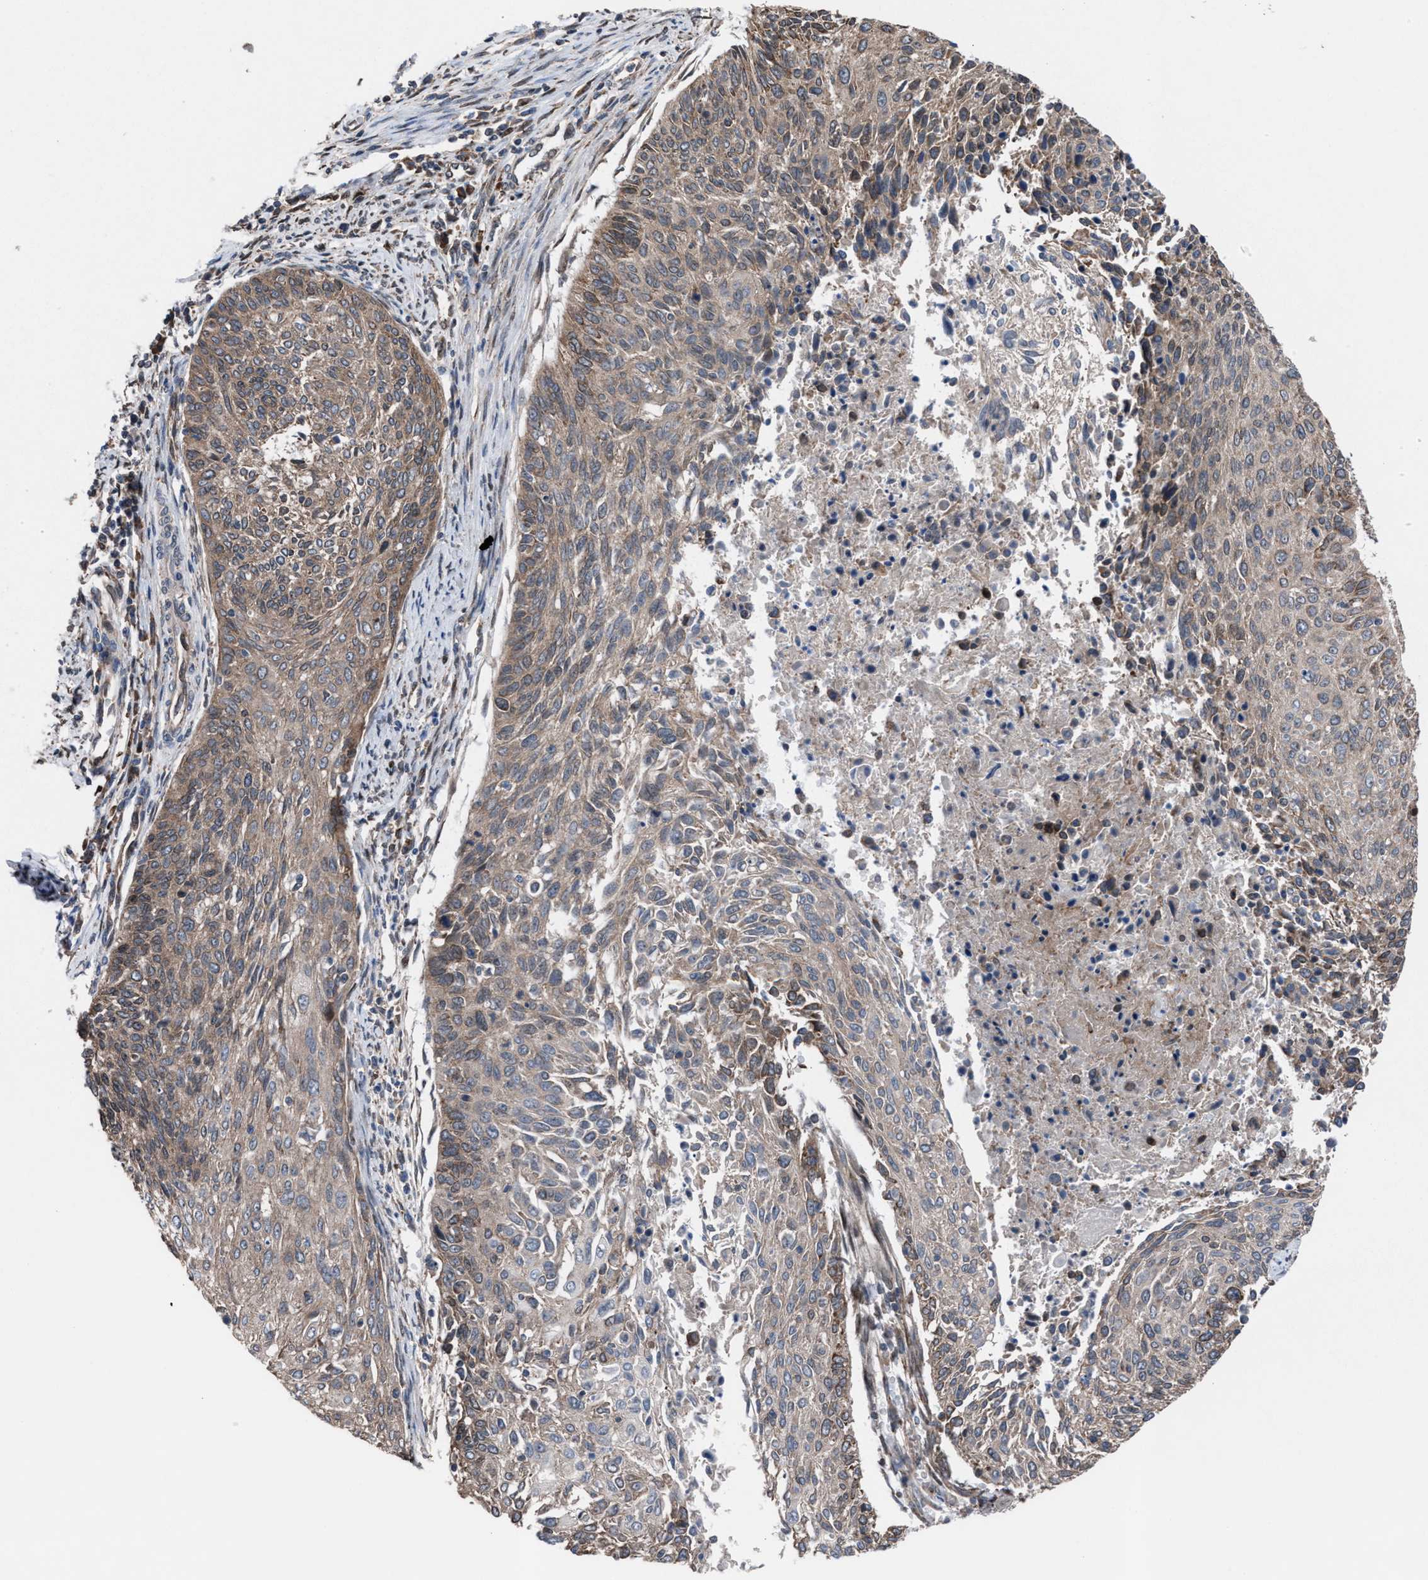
{"staining": {"intensity": "weak", "quantity": ">75%", "location": "cytoplasmic/membranous"}, "tissue": "cervical cancer", "cell_type": "Tumor cells", "image_type": "cancer", "snomed": [{"axis": "morphology", "description": "Squamous cell carcinoma, NOS"}, {"axis": "topography", "description": "Cervix"}], "caption": "Brown immunohistochemical staining in cervical cancer shows weak cytoplasmic/membranous positivity in about >75% of tumor cells.", "gene": "TP53BP2", "patient": {"sex": "female", "age": 55}}